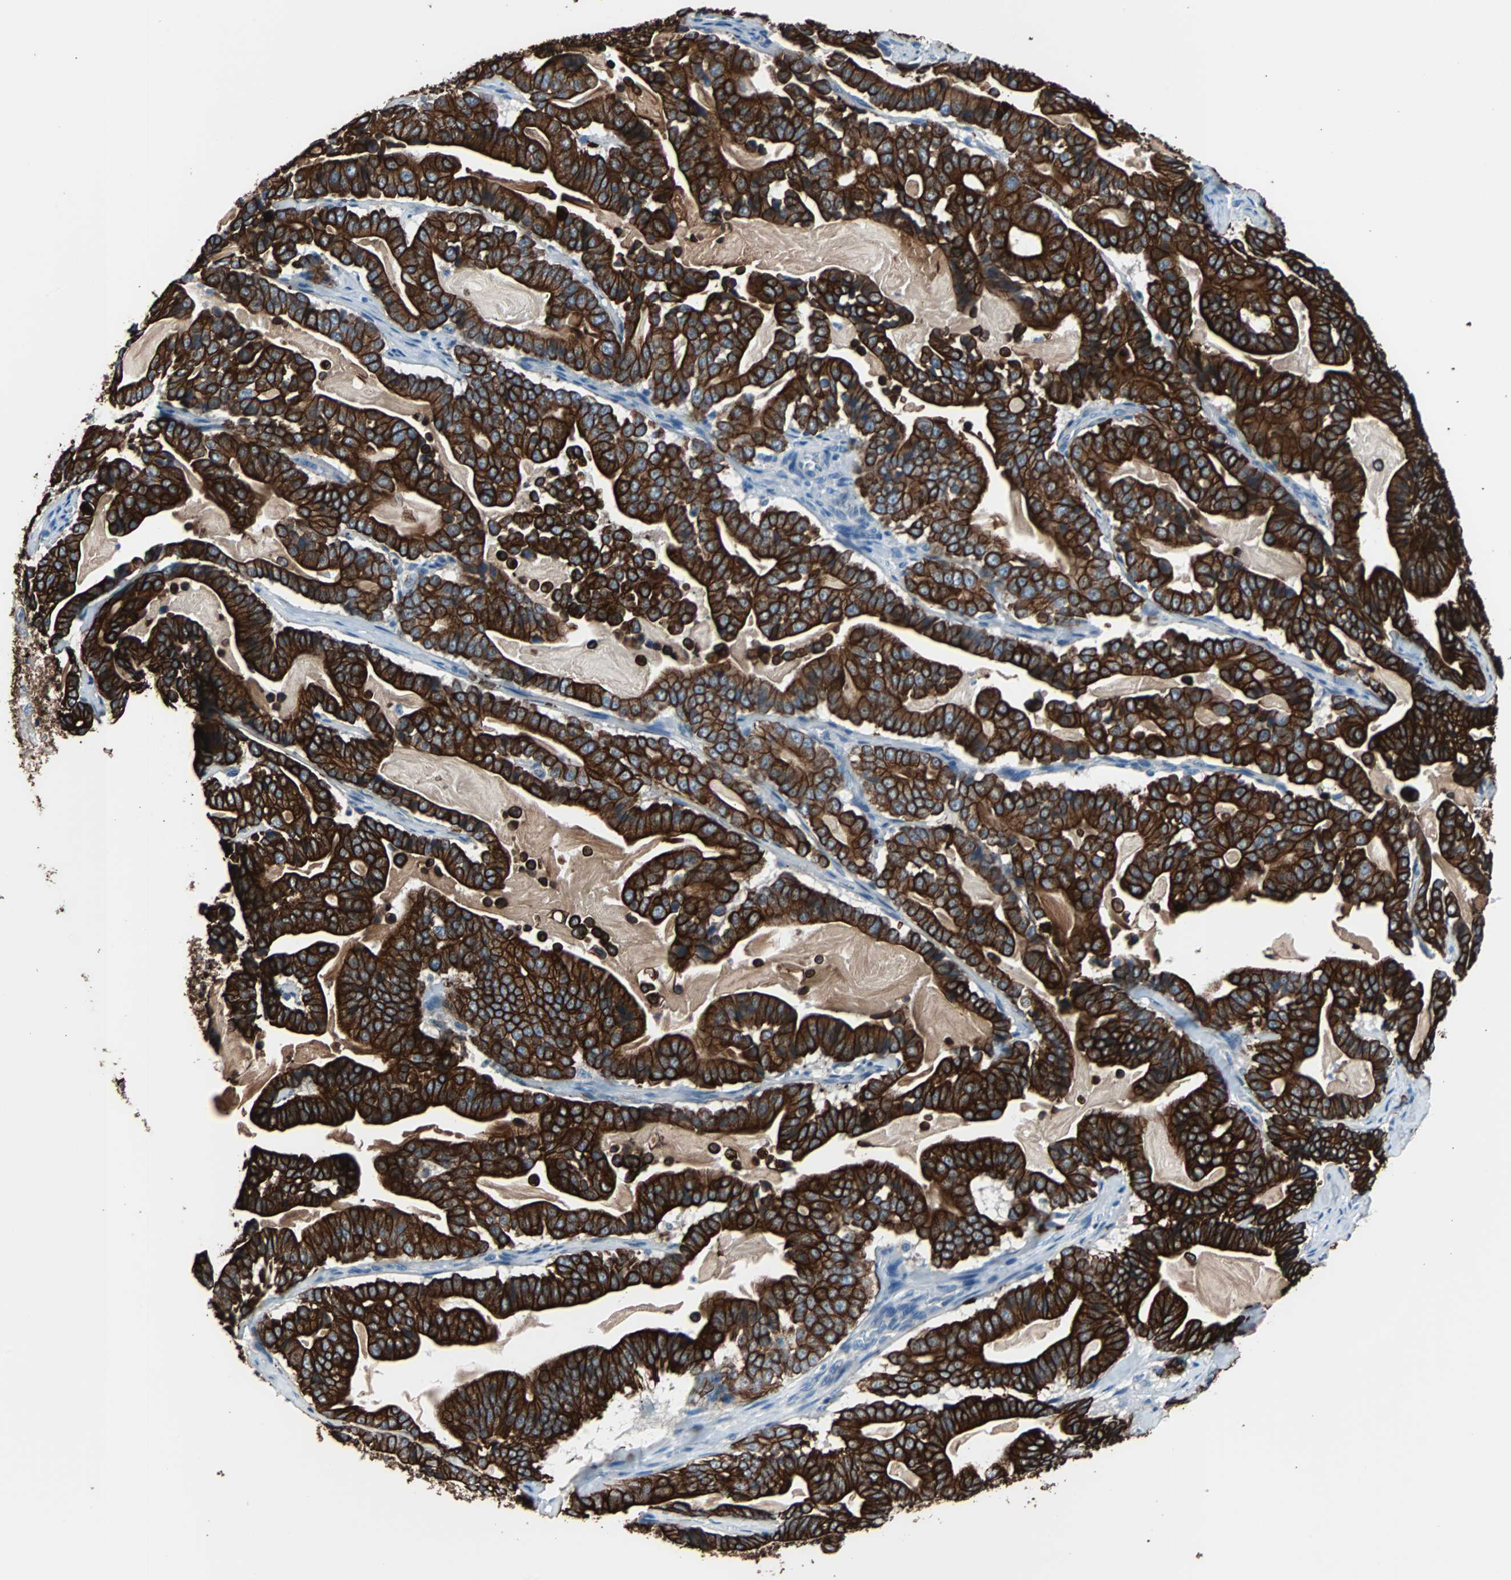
{"staining": {"intensity": "strong", "quantity": ">75%", "location": "cytoplasmic/membranous"}, "tissue": "pancreatic cancer", "cell_type": "Tumor cells", "image_type": "cancer", "snomed": [{"axis": "morphology", "description": "Adenocarcinoma, NOS"}, {"axis": "topography", "description": "Pancreas"}], "caption": "Strong cytoplasmic/membranous protein expression is identified in approximately >75% of tumor cells in pancreatic adenocarcinoma. Using DAB (brown) and hematoxylin (blue) stains, captured at high magnification using brightfield microscopy.", "gene": "KRT7", "patient": {"sex": "male", "age": 63}}